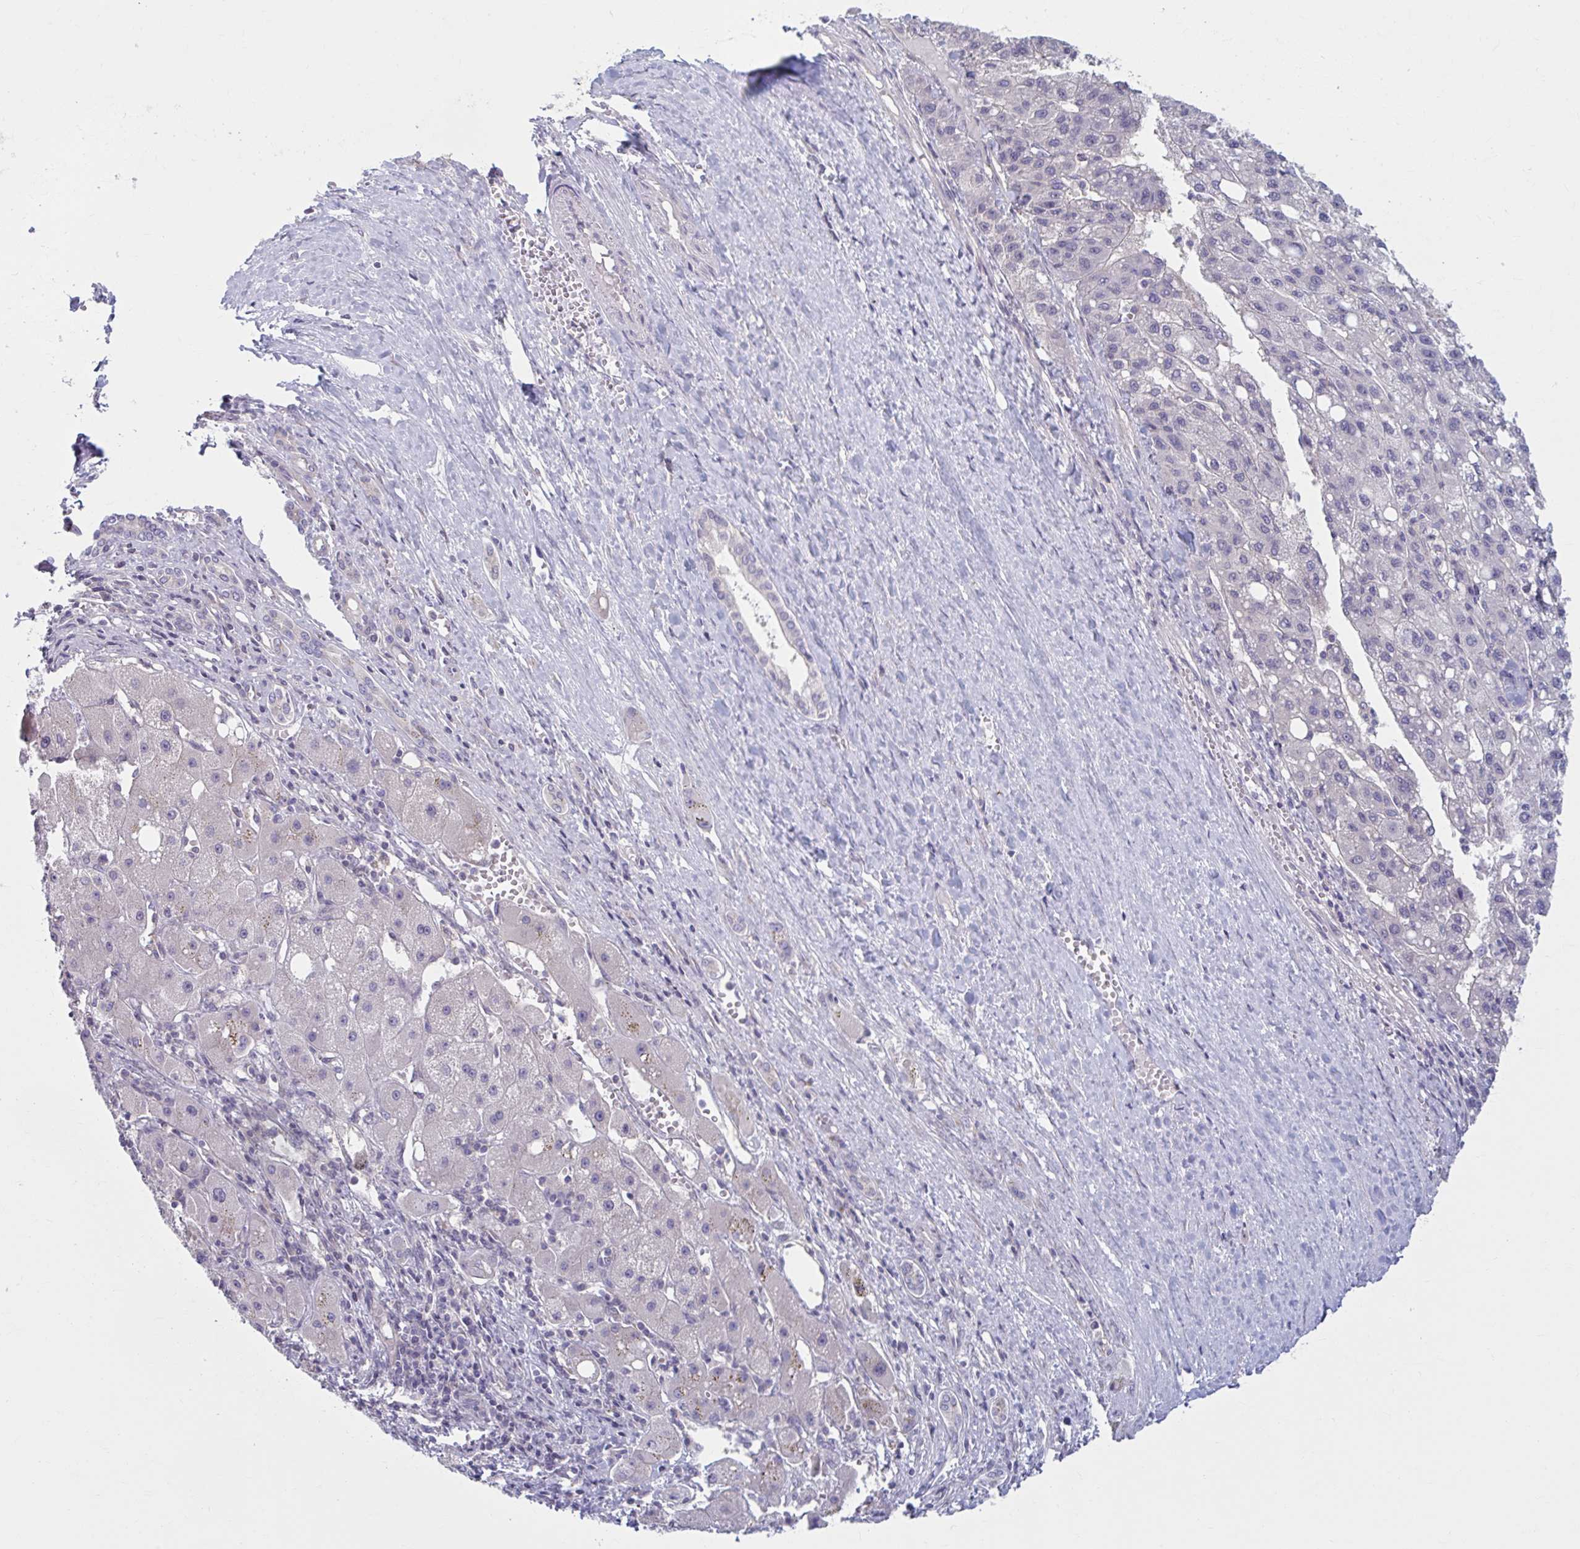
{"staining": {"intensity": "negative", "quantity": "none", "location": "none"}, "tissue": "liver cancer", "cell_type": "Tumor cells", "image_type": "cancer", "snomed": [{"axis": "morphology", "description": "Carcinoma, Hepatocellular, NOS"}, {"axis": "topography", "description": "Liver"}], "caption": "Human liver cancer stained for a protein using IHC exhibits no expression in tumor cells.", "gene": "CHST3", "patient": {"sex": "female", "age": 82}}